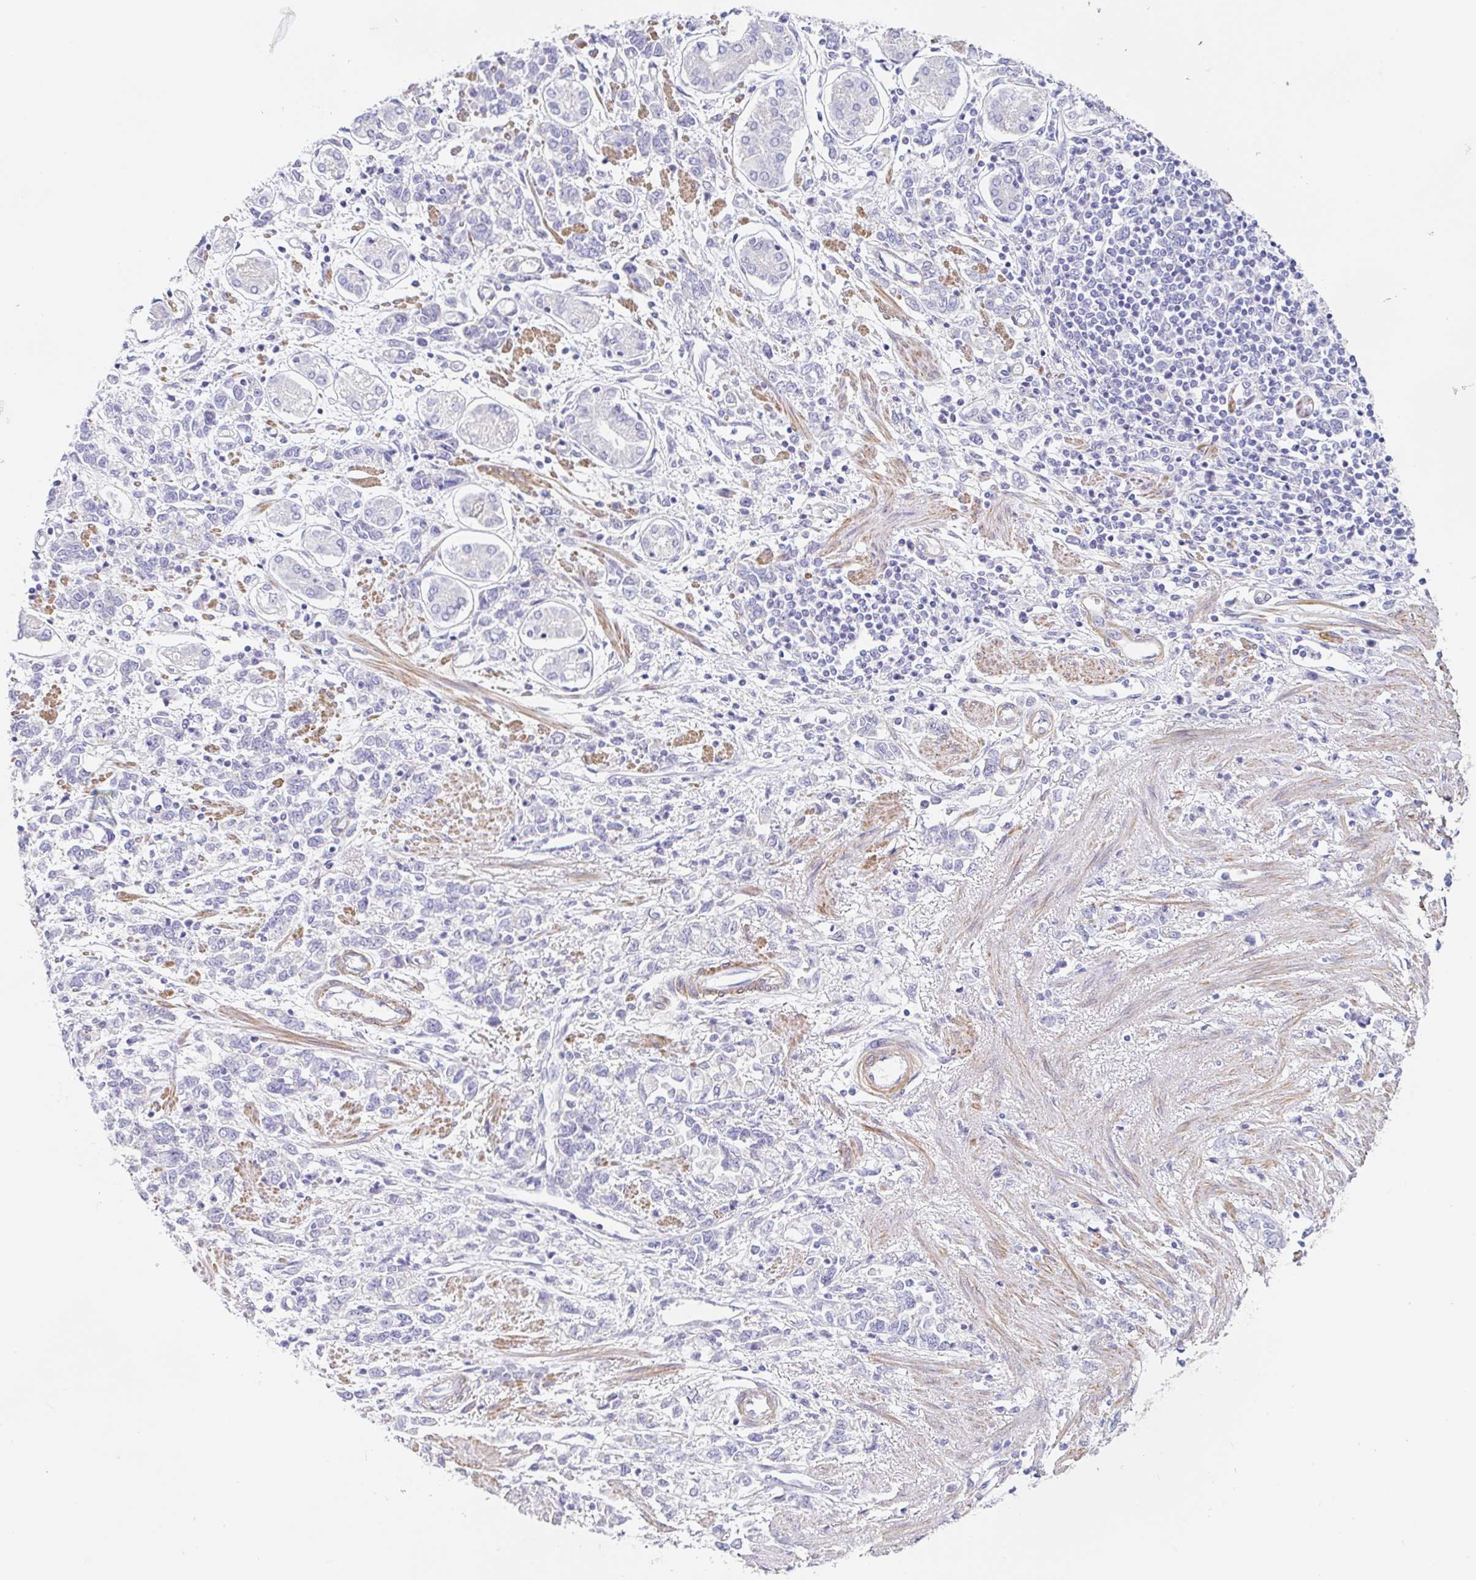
{"staining": {"intensity": "negative", "quantity": "none", "location": "none"}, "tissue": "stomach cancer", "cell_type": "Tumor cells", "image_type": "cancer", "snomed": [{"axis": "morphology", "description": "Adenocarcinoma, NOS"}, {"axis": "topography", "description": "Stomach"}], "caption": "Protein analysis of stomach cancer reveals no significant expression in tumor cells. Brightfield microscopy of immunohistochemistry (IHC) stained with DAB (3,3'-diaminobenzidine) (brown) and hematoxylin (blue), captured at high magnification.", "gene": "DCAF17", "patient": {"sex": "female", "age": 76}}